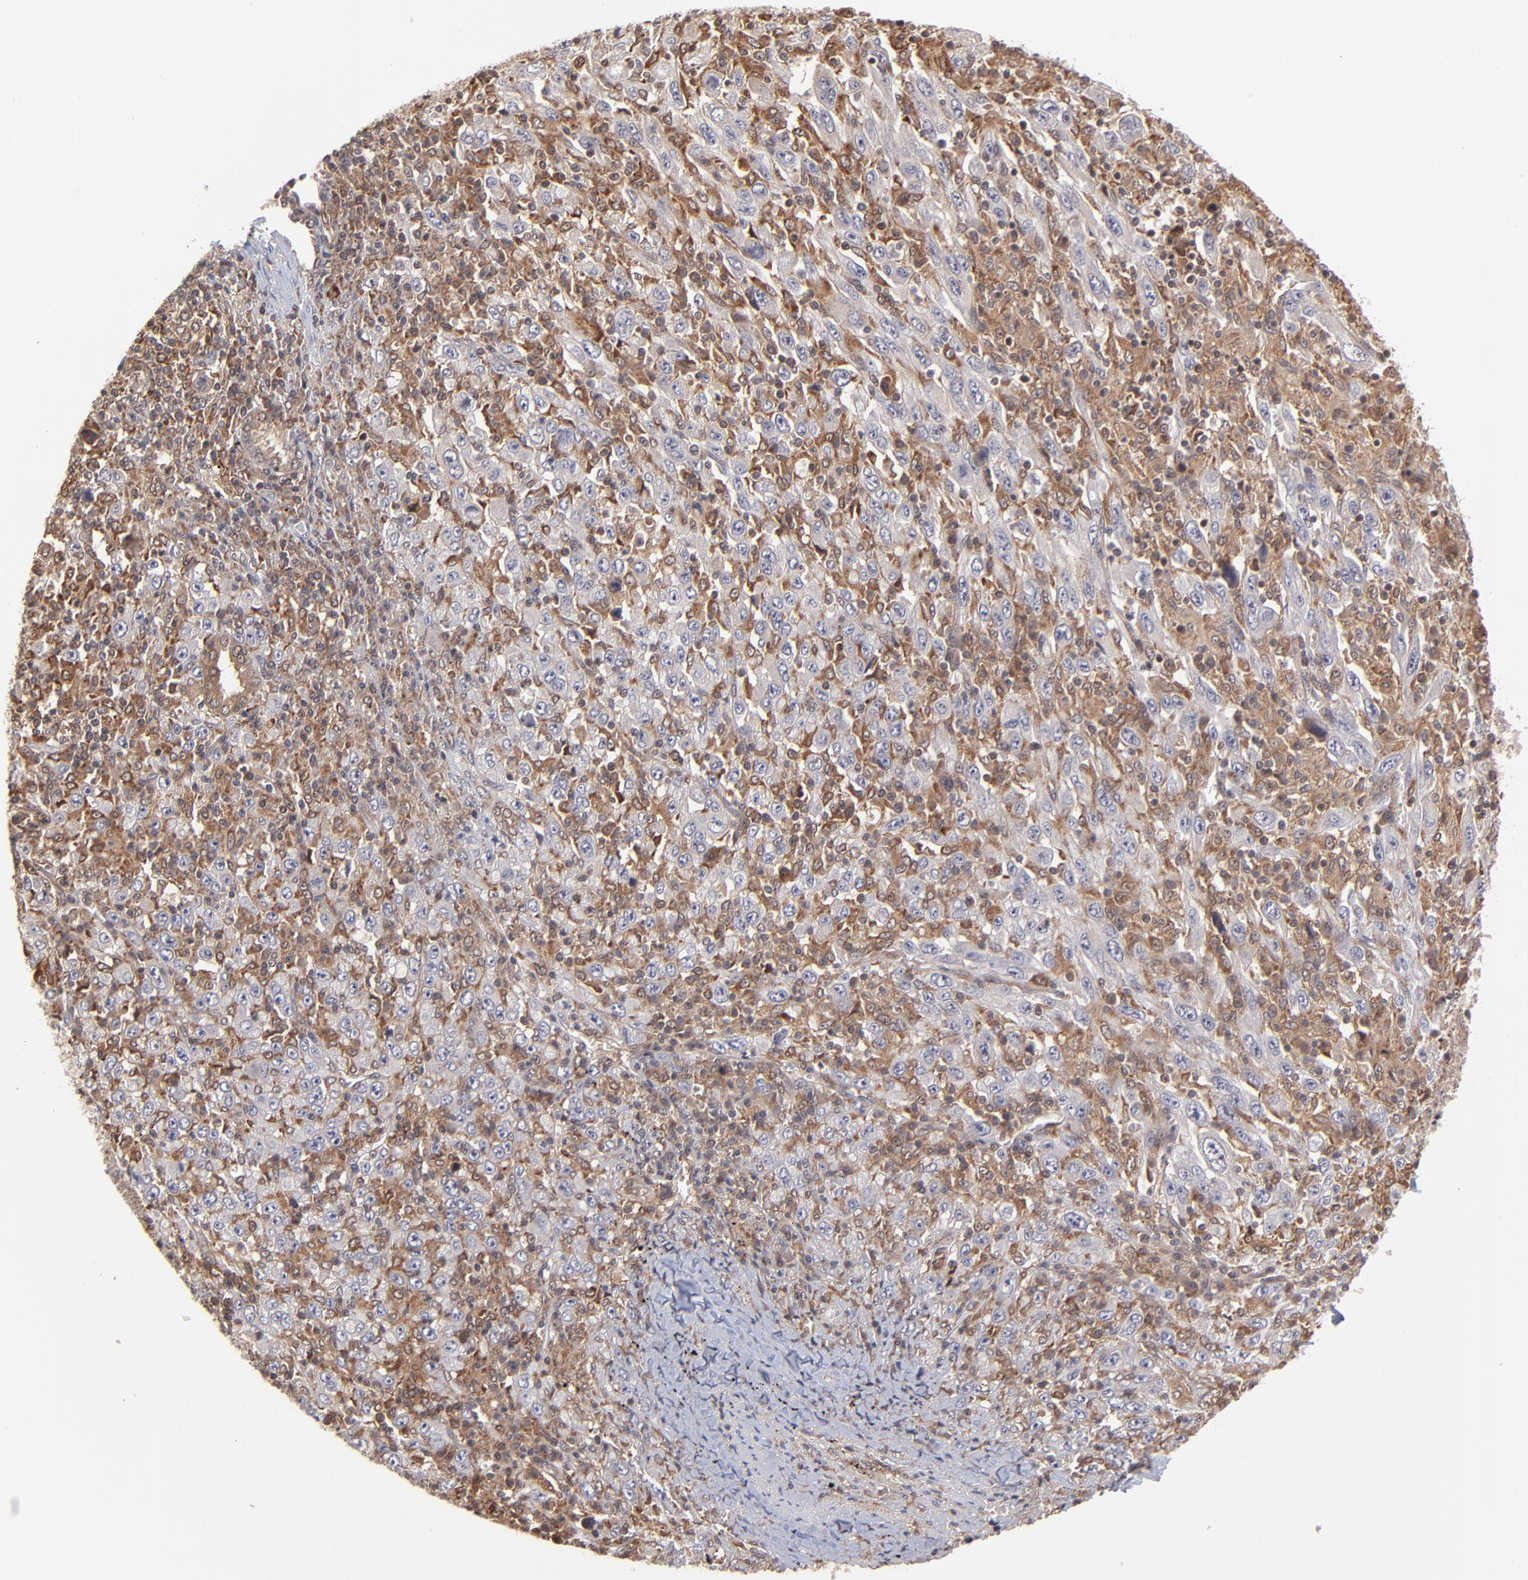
{"staining": {"intensity": "moderate", "quantity": "<25%", "location": "cytoplasmic/membranous"}, "tissue": "melanoma", "cell_type": "Tumor cells", "image_type": "cancer", "snomed": [{"axis": "morphology", "description": "Malignant melanoma, Metastatic site"}, {"axis": "topography", "description": "Skin"}], "caption": "Immunohistochemistry (IHC) (DAB (3,3'-diaminobenzidine)) staining of human melanoma displays moderate cytoplasmic/membranous protein expression in about <25% of tumor cells.", "gene": "UBE2L6", "patient": {"sex": "female", "age": 56}}